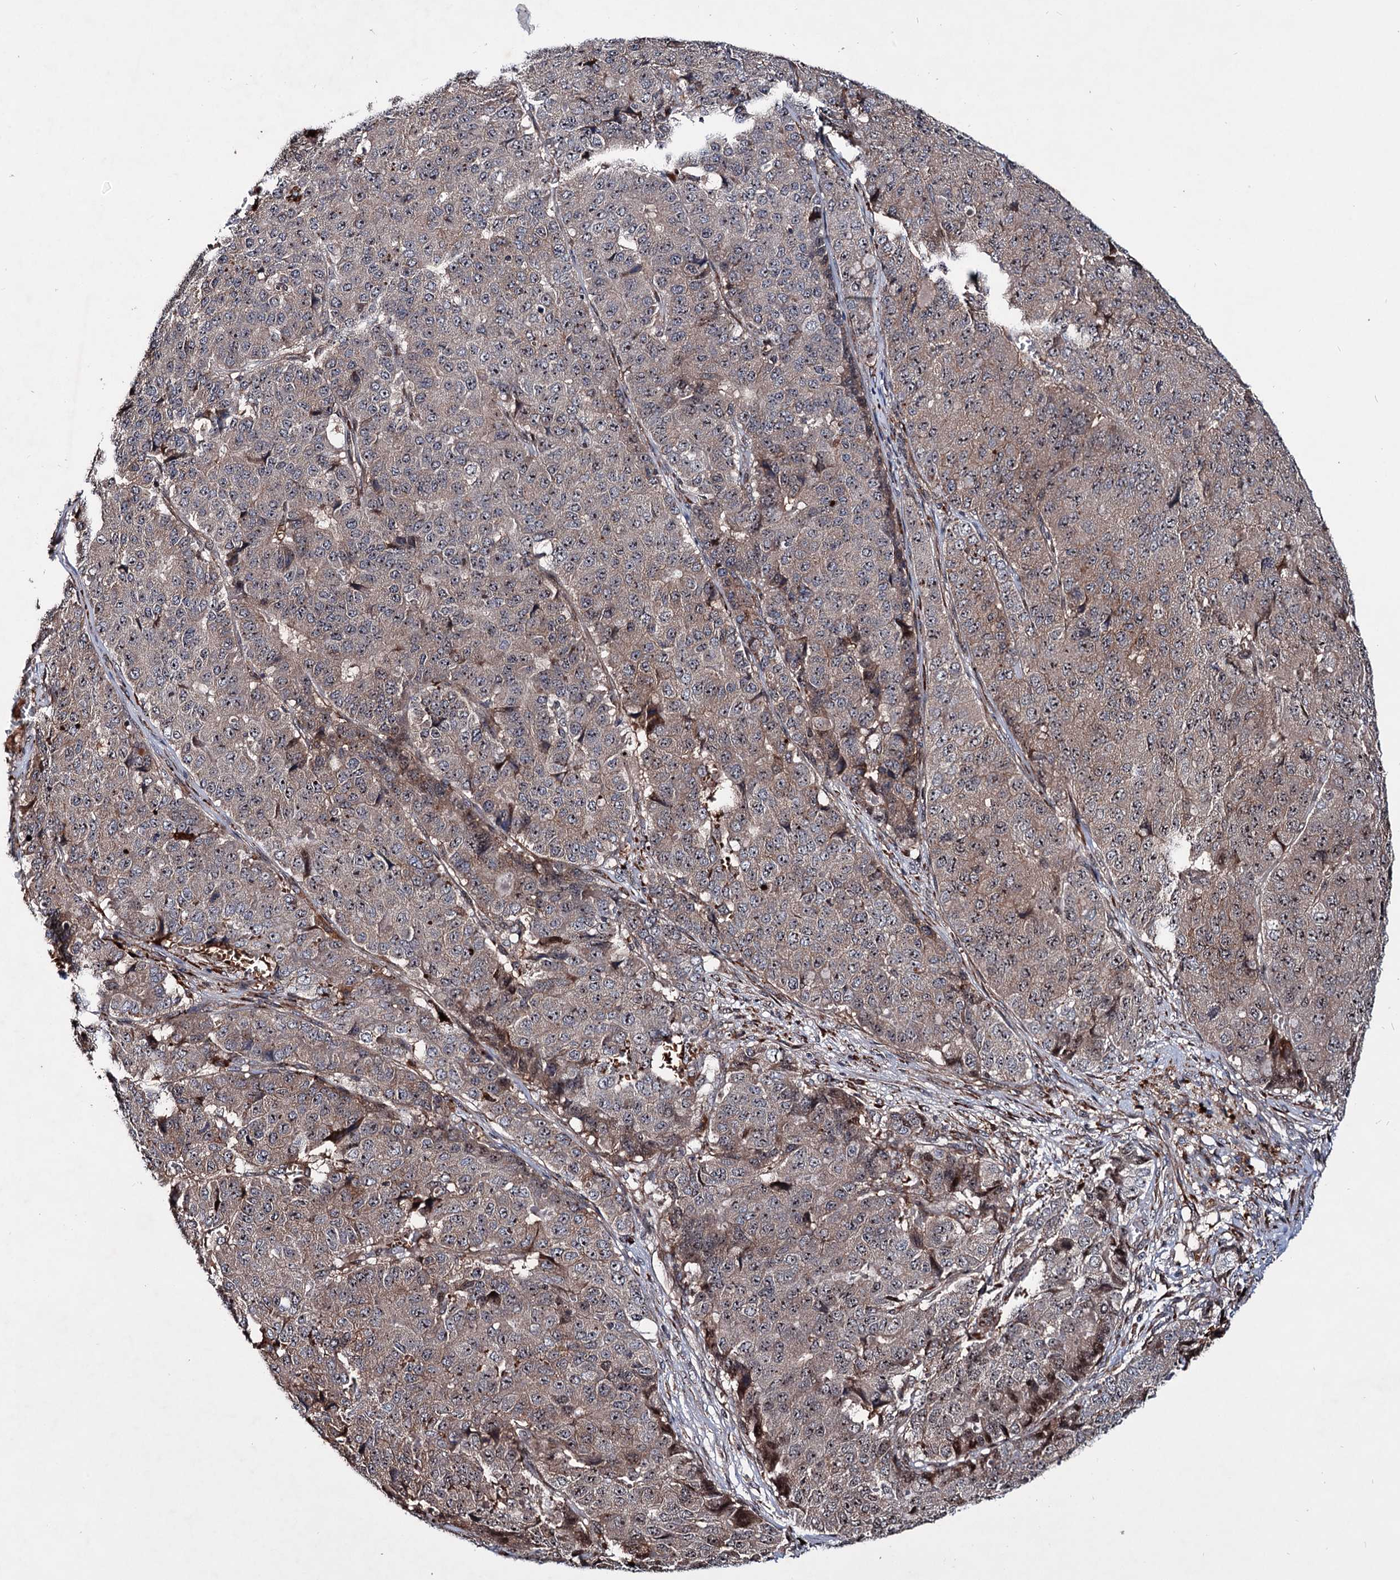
{"staining": {"intensity": "moderate", "quantity": ">75%", "location": "cytoplasmic/membranous,nuclear"}, "tissue": "pancreatic cancer", "cell_type": "Tumor cells", "image_type": "cancer", "snomed": [{"axis": "morphology", "description": "Adenocarcinoma, NOS"}, {"axis": "topography", "description": "Pancreas"}], "caption": "Immunohistochemistry (IHC) photomicrograph of neoplastic tissue: human pancreatic cancer stained using immunohistochemistry (IHC) displays medium levels of moderate protein expression localized specifically in the cytoplasmic/membranous and nuclear of tumor cells, appearing as a cytoplasmic/membranous and nuclear brown color.", "gene": "PTDSS2", "patient": {"sex": "male", "age": 50}}